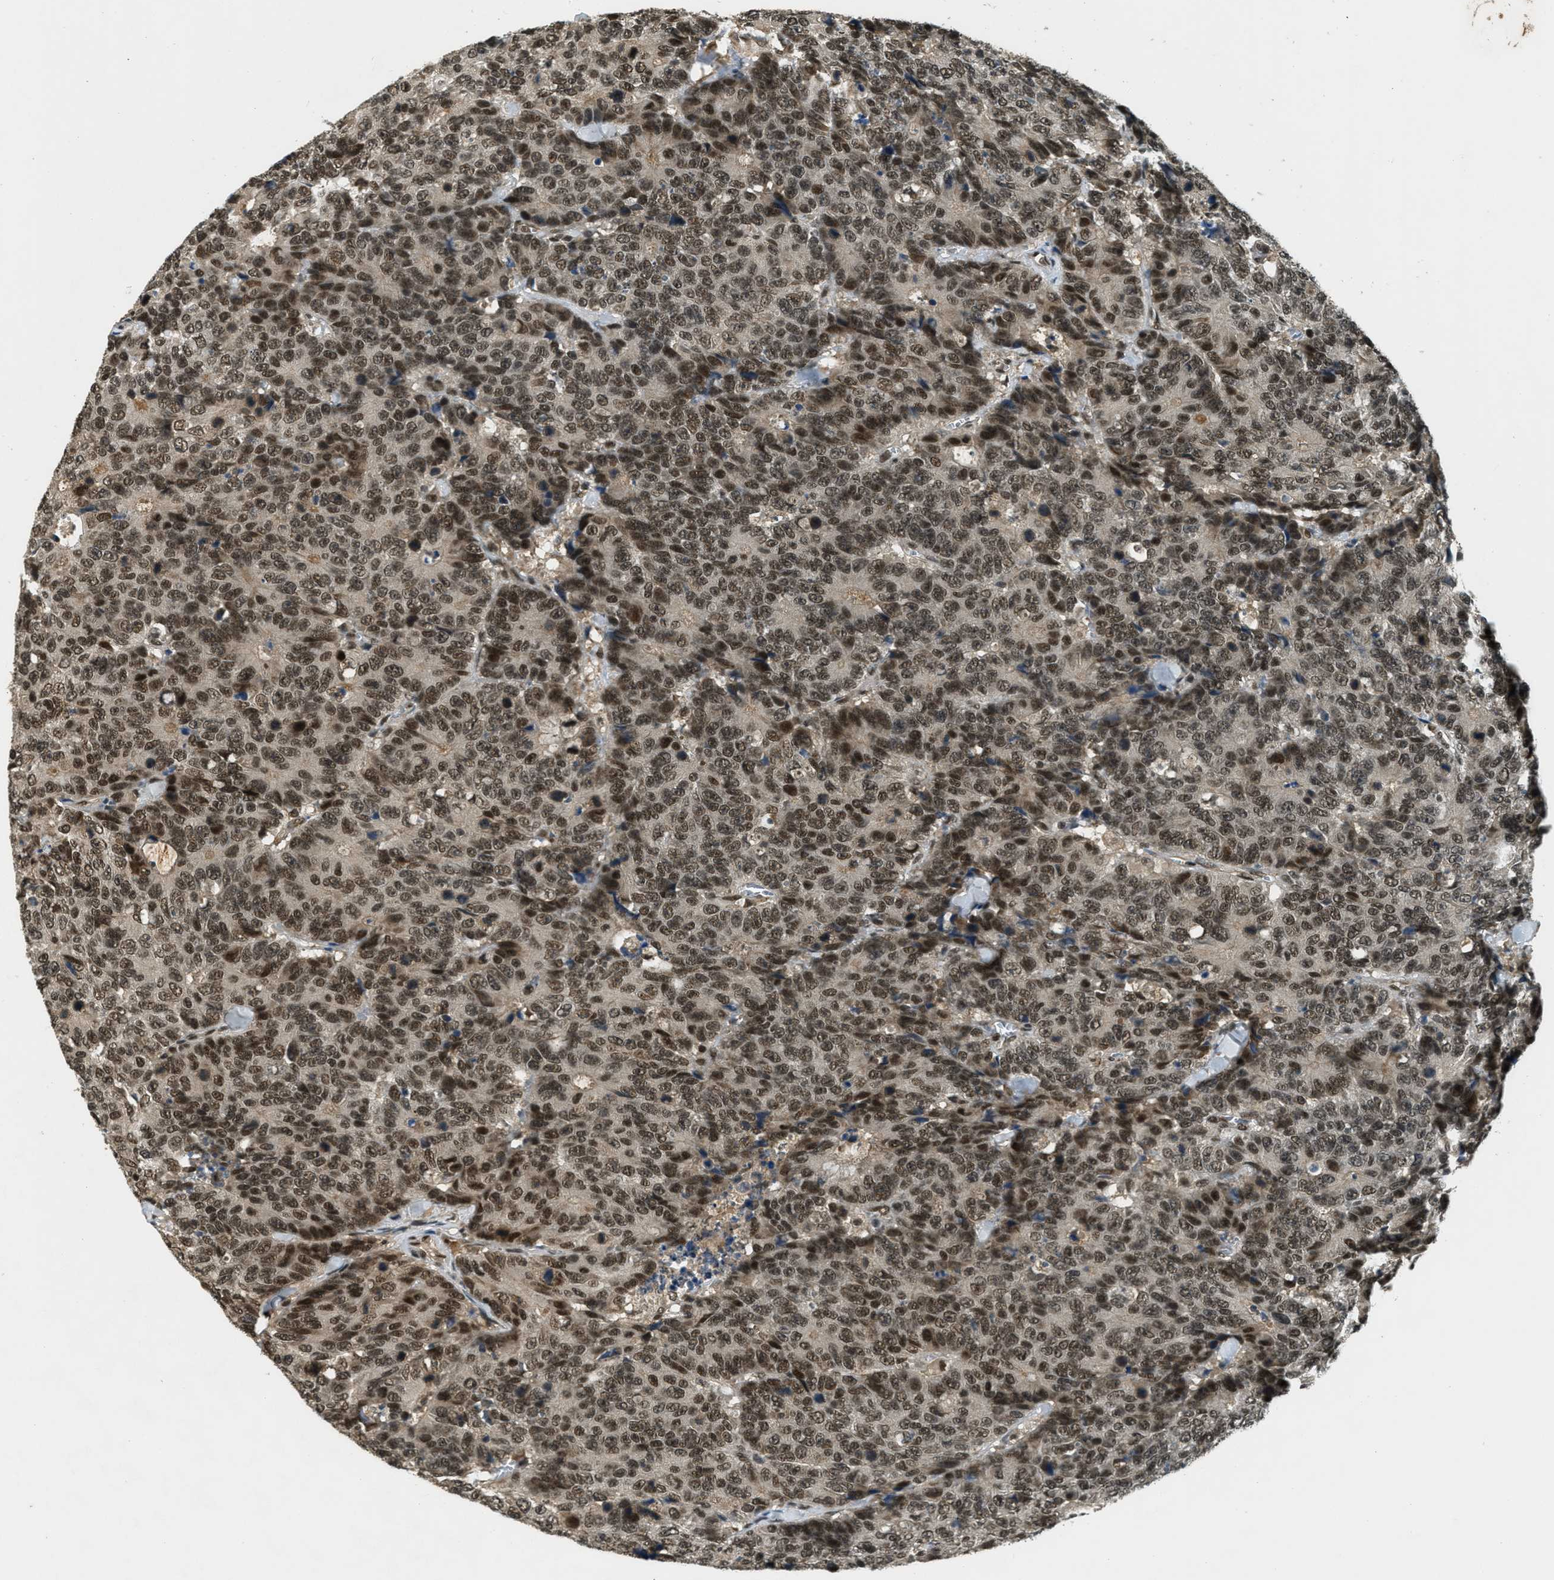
{"staining": {"intensity": "strong", "quantity": ">75%", "location": "nuclear"}, "tissue": "colorectal cancer", "cell_type": "Tumor cells", "image_type": "cancer", "snomed": [{"axis": "morphology", "description": "Adenocarcinoma, NOS"}, {"axis": "topography", "description": "Colon"}], "caption": "An immunohistochemistry micrograph of neoplastic tissue is shown. Protein staining in brown shows strong nuclear positivity in colorectal adenocarcinoma within tumor cells. Immunohistochemistry stains the protein in brown and the nuclei are stained blue.", "gene": "ZNF148", "patient": {"sex": "female", "age": 86}}